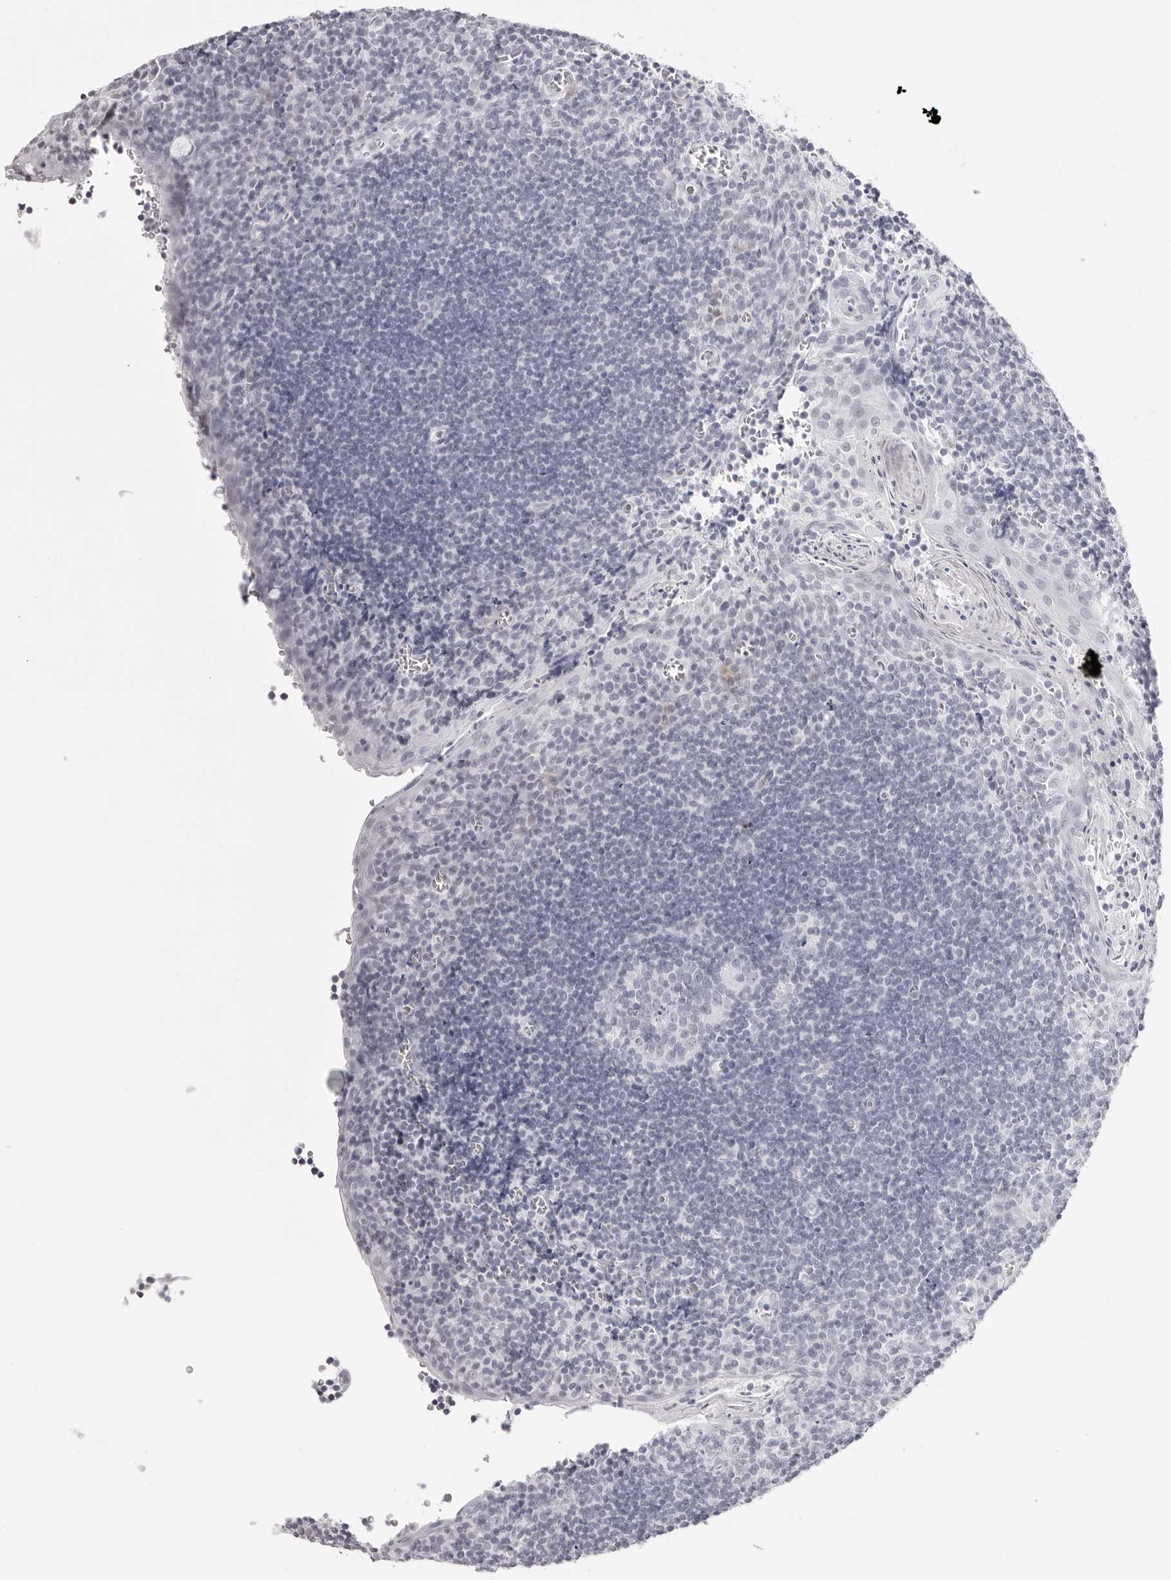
{"staining": {"intensity": "negative", "quantity": "none", "location": "none"}, "tissue": "tonsil", "cell_type": "Germinal center cells", "image_type": "normal", "snomed": [{"axis": "morphology", "description": "Normal tissue, NOS"}, {"axis": "topography", "description": "Tonsil"}], "caption": "DAB (3,3'-diaminobenzidine) immunohistochemical staining of normal tonsil demonstrates no significant positivity in germinal center cells.", "gene": "CST5", "patient": {"sex": "male", "age": 27}}